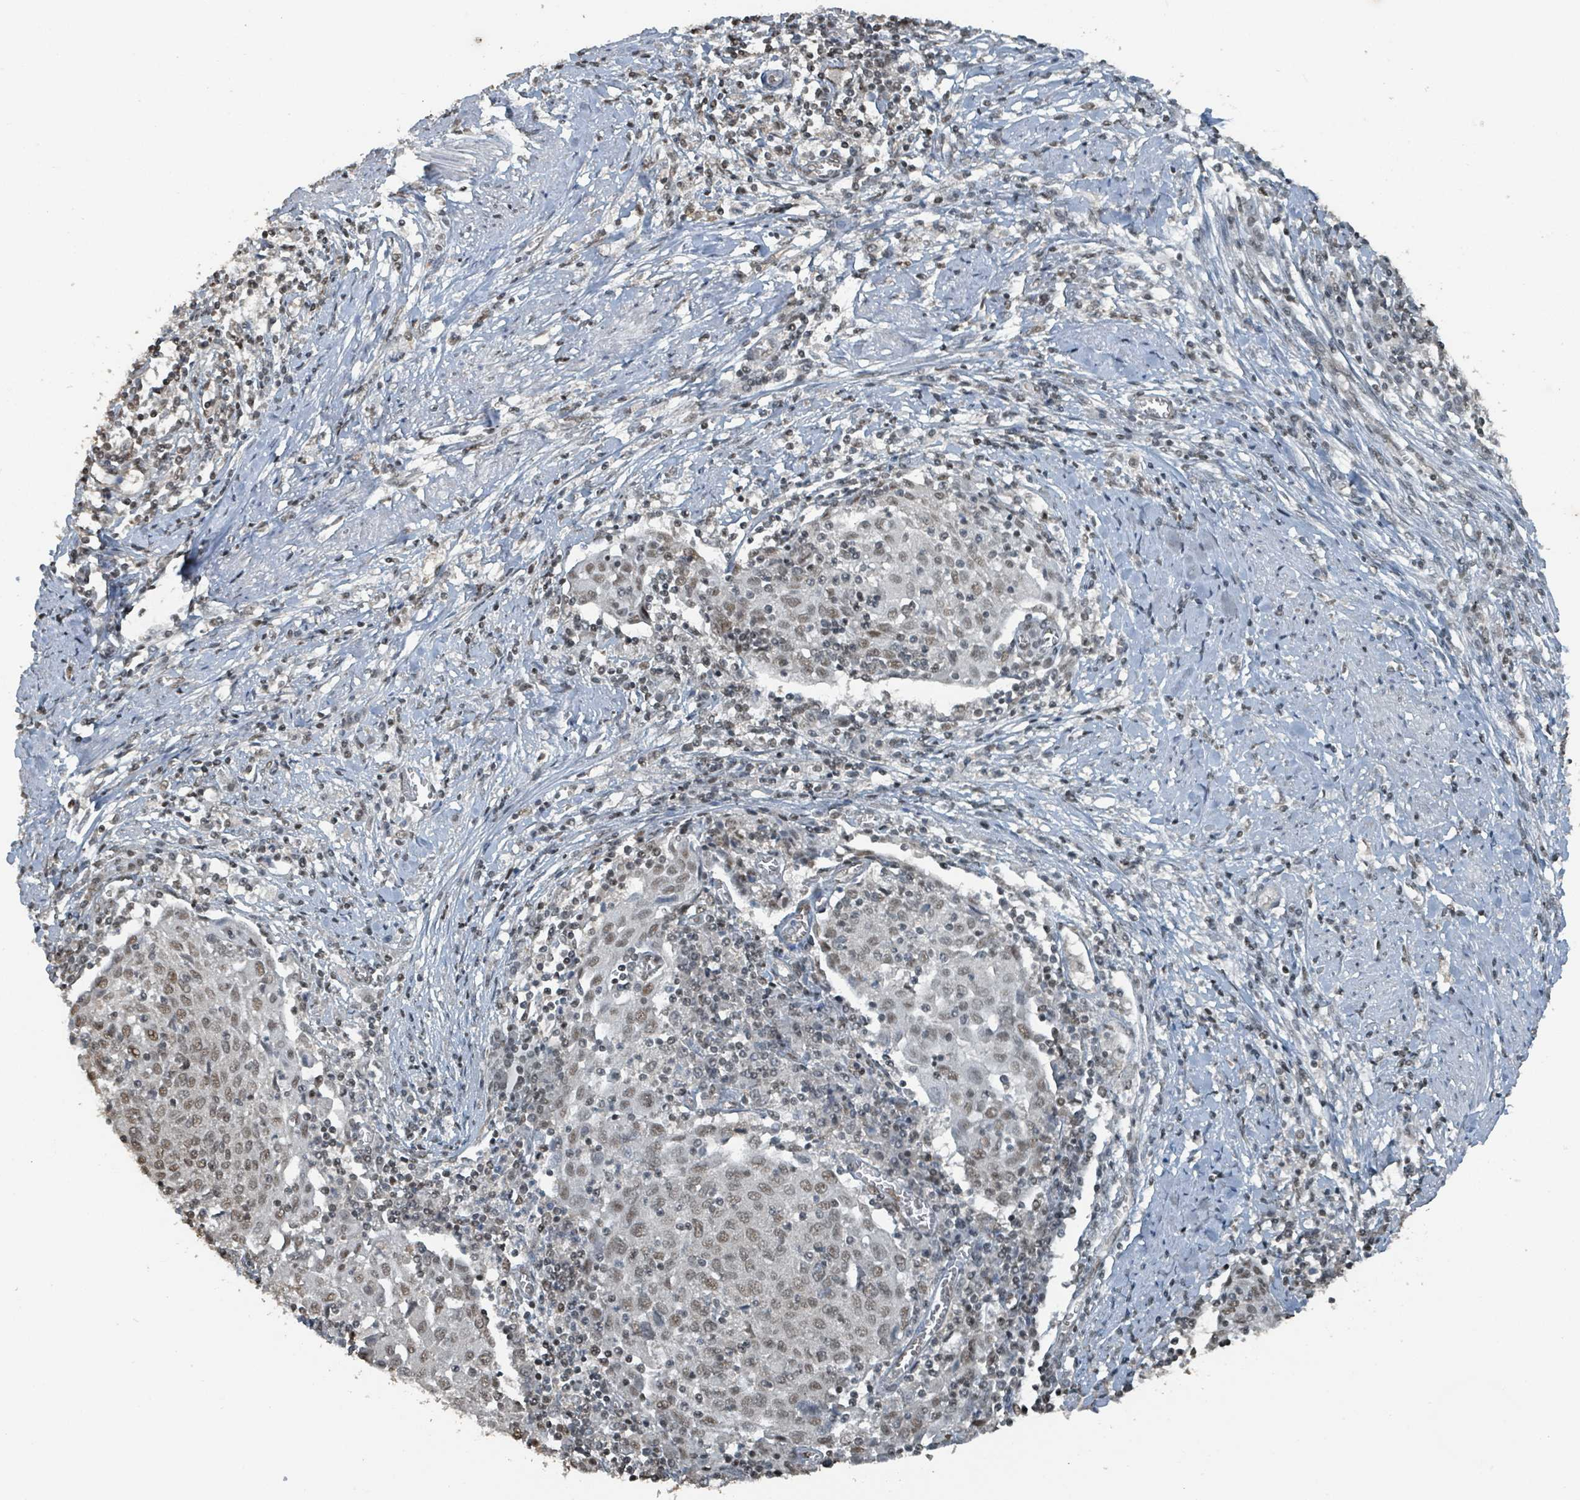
{"staining": {"intensity": "moderate", "quantity": "25%-75%", "location": "nuclear"}, "tissue": "cervical cancer", "cell_type": "Tumor cells", "image_type": "cancer", "snomed": [{"axis": "morphology", "description": "Squamous cell carcinoma, NOS"}, {"axis": "topography", "description": "Cervix"}], "caption": "This image reveals IHC staining of squamous cell carcinoma (cervical), with medium moderate nuclear positivity in about 25%-75% of tumor cells.", "gene": "PHIP", "patient": {"sex": "female", "age": 52}}